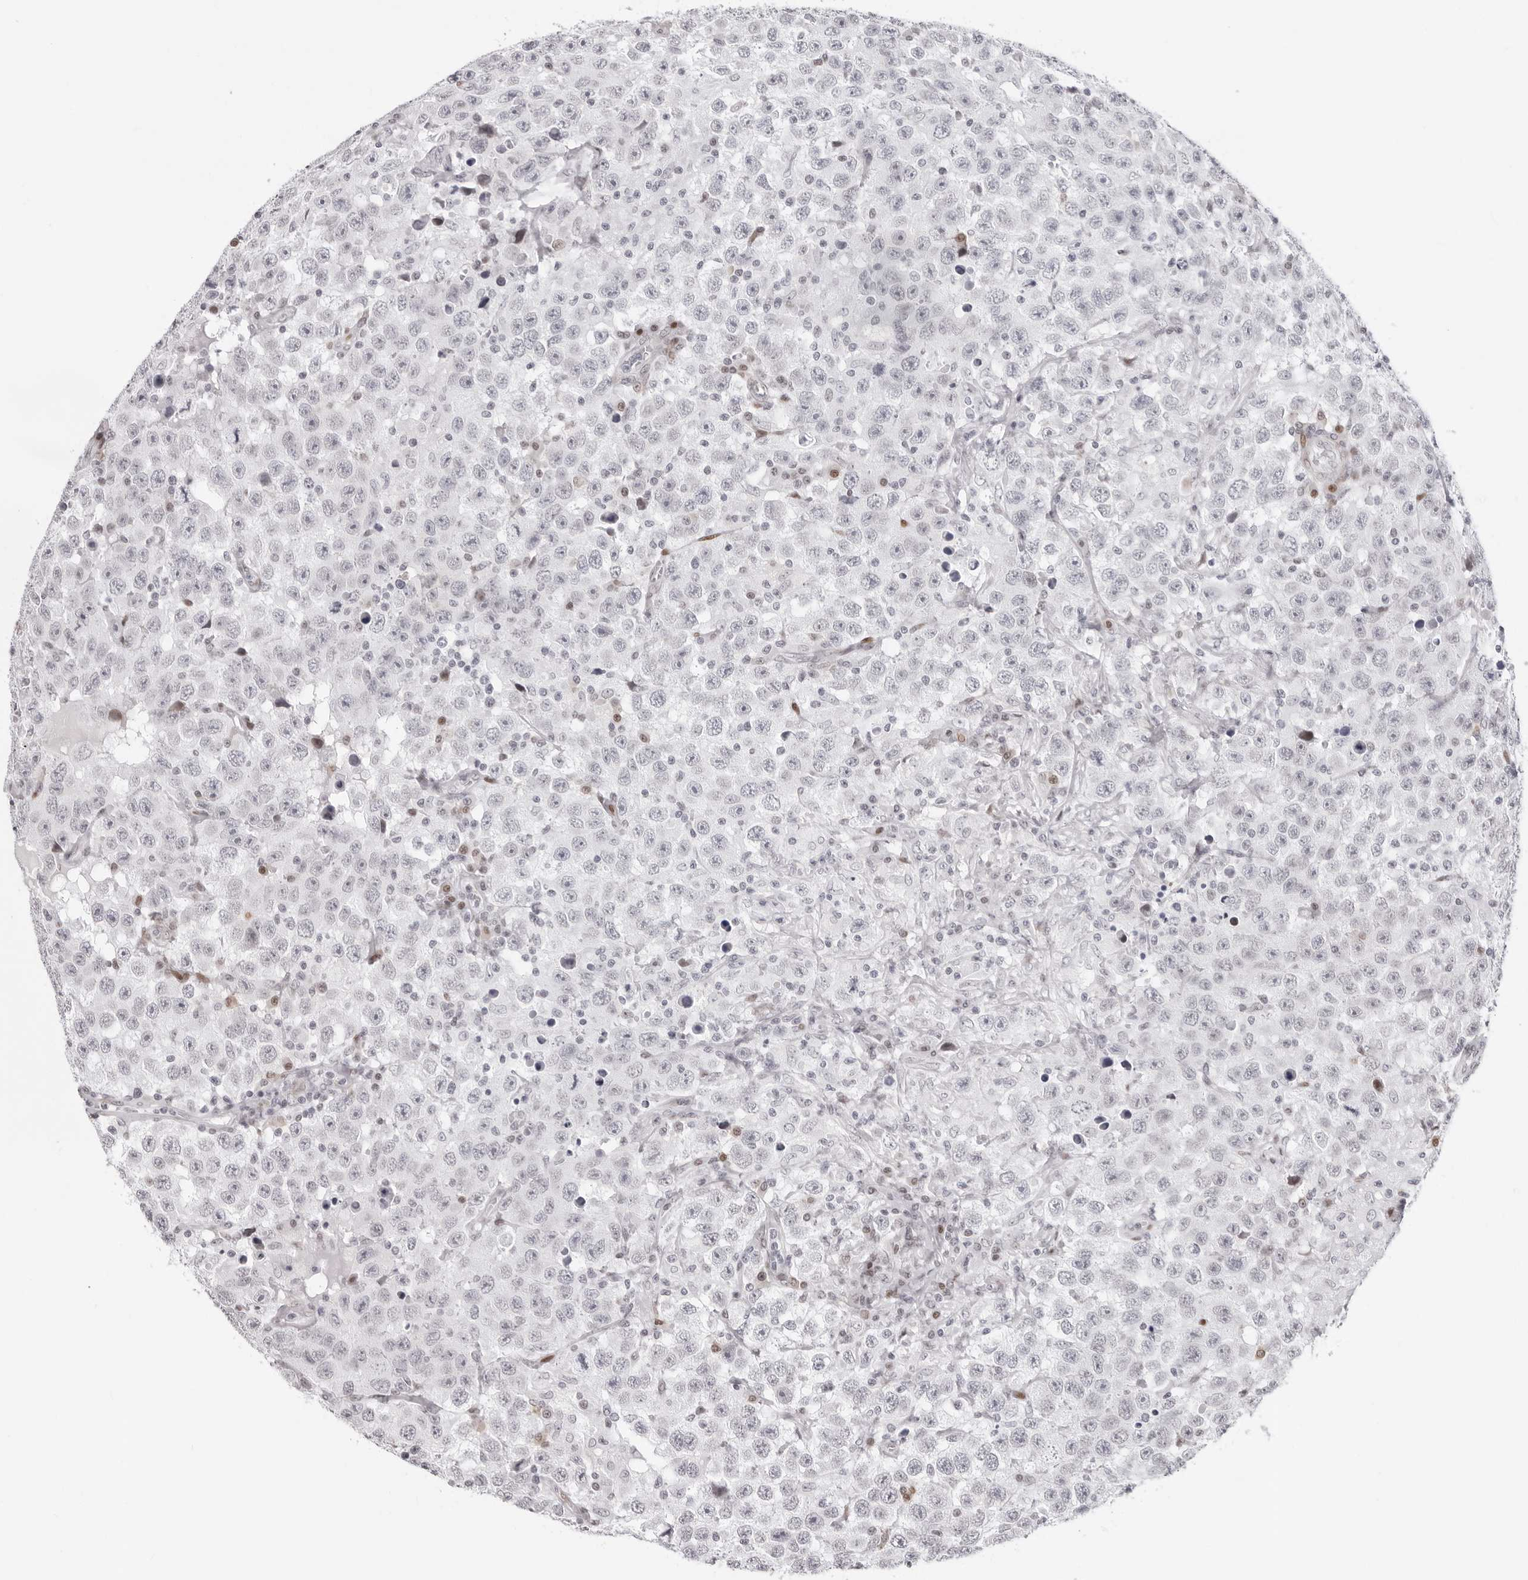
{"staining": {"intensity": "negative", "quantity": "none", "location": "none"}, "tissue": "testis cancer", "cell_type": "Tumor cells", "image_type": "cancer", "snomed": [{"axis": "morphology", "description": "Seminoma, NOS"}, {"axis": "topography", "description": "Testis"}], "caption": "There is no significant expression in tumor cells of seminoma (testis).", "gene": "NTPCR", "patient": {"sex": "male", "age": 41}}